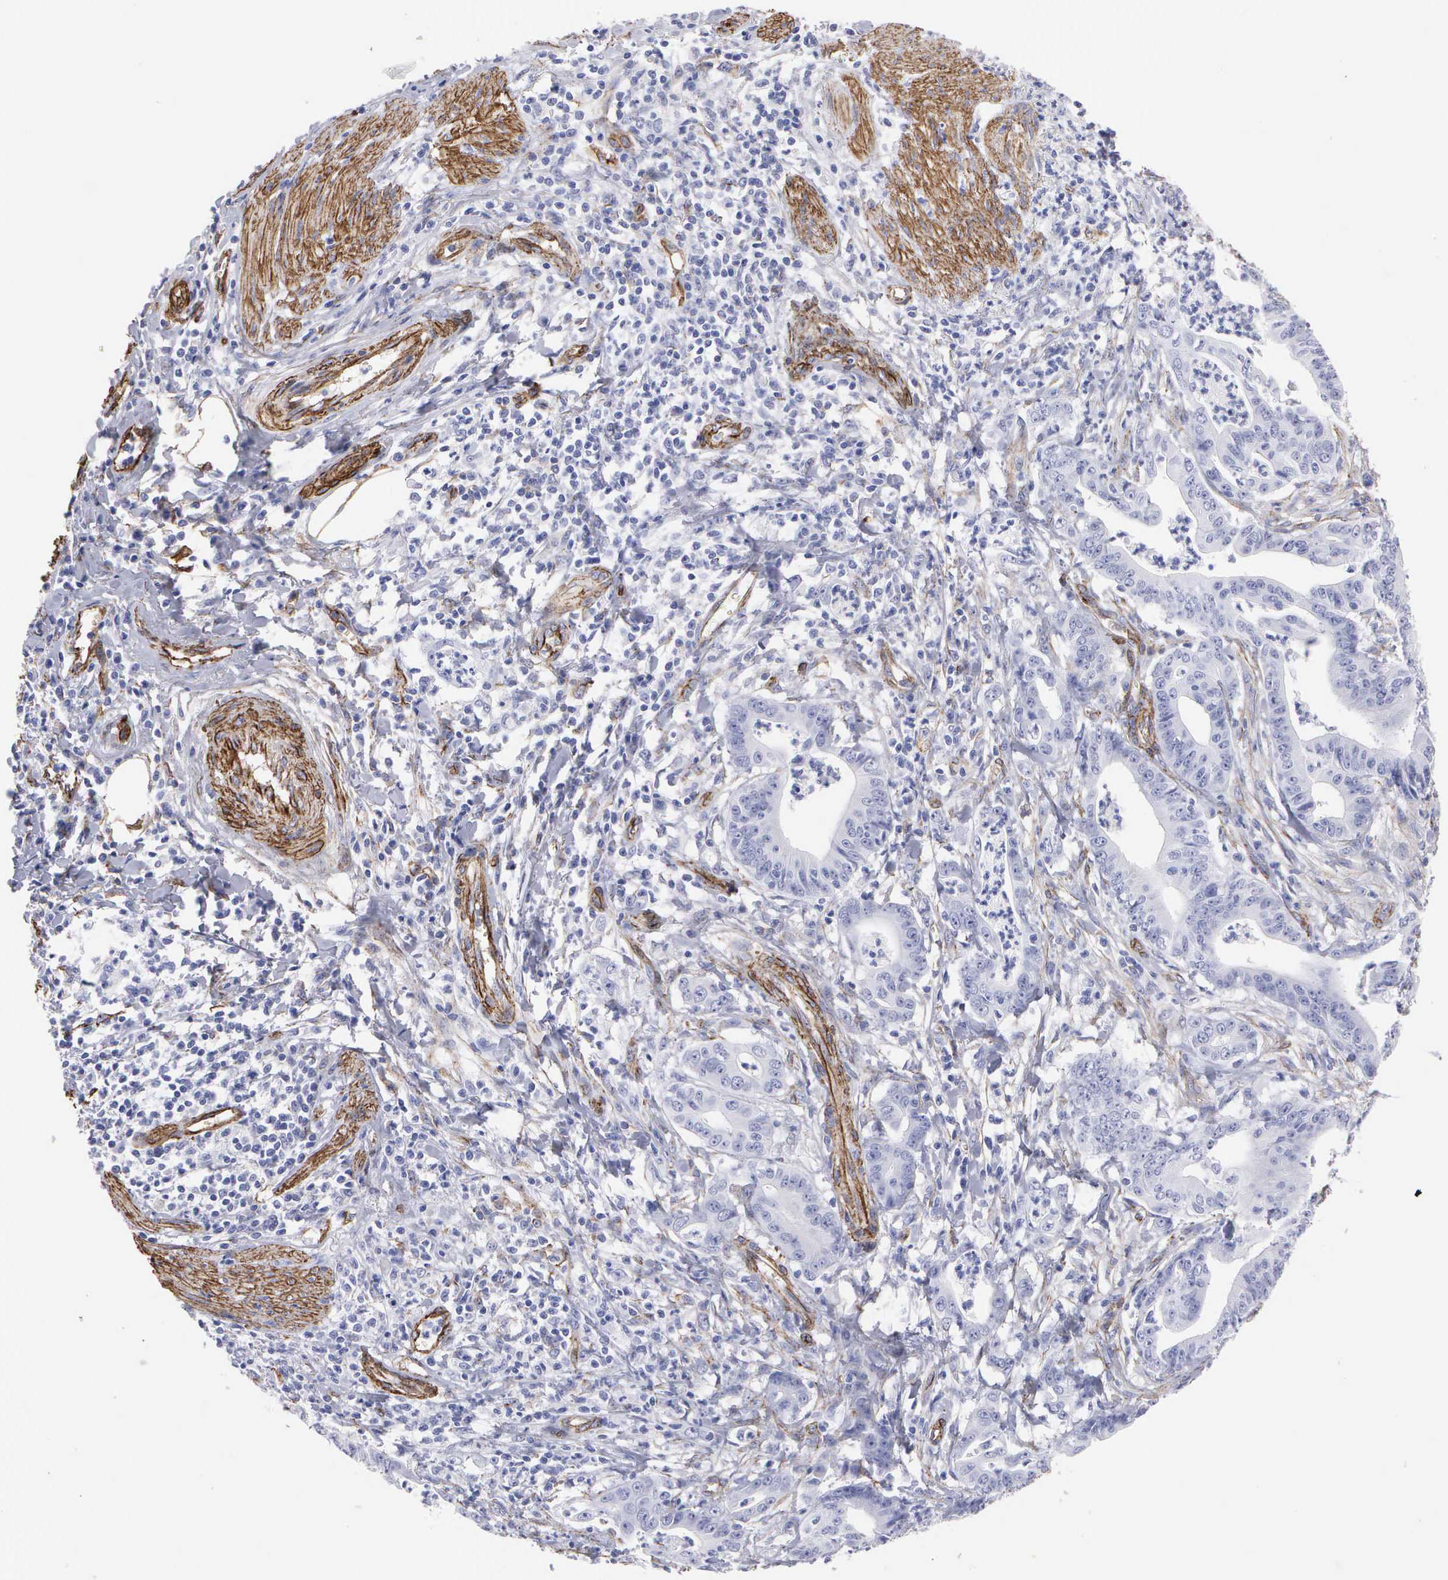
{"staining": {"intensity": "negative", "quantity": "none", "location": "none"}, "tissue": "stomach cancer", "cell_type": "Tumor cells", "image_type": "cancer", "snomed": [{"axis": "morphology", "description": "Adenocarcinoma, NOS"}, {"axis": "topography", "description": "Stomach, lower"}], "caption": "An image of stomach cancer (adenocarcinoma) stained for a protein displays no brown staining in tumor cells. Brightfield microscopy of immunohistochemistry stained with DAB (3,3'-diaminobenzidine) (brown) and hematoxylin (blue), captured at high magnification.", "gene": "MAGEB10", "patient": {"sex": "female", "age": 86}}